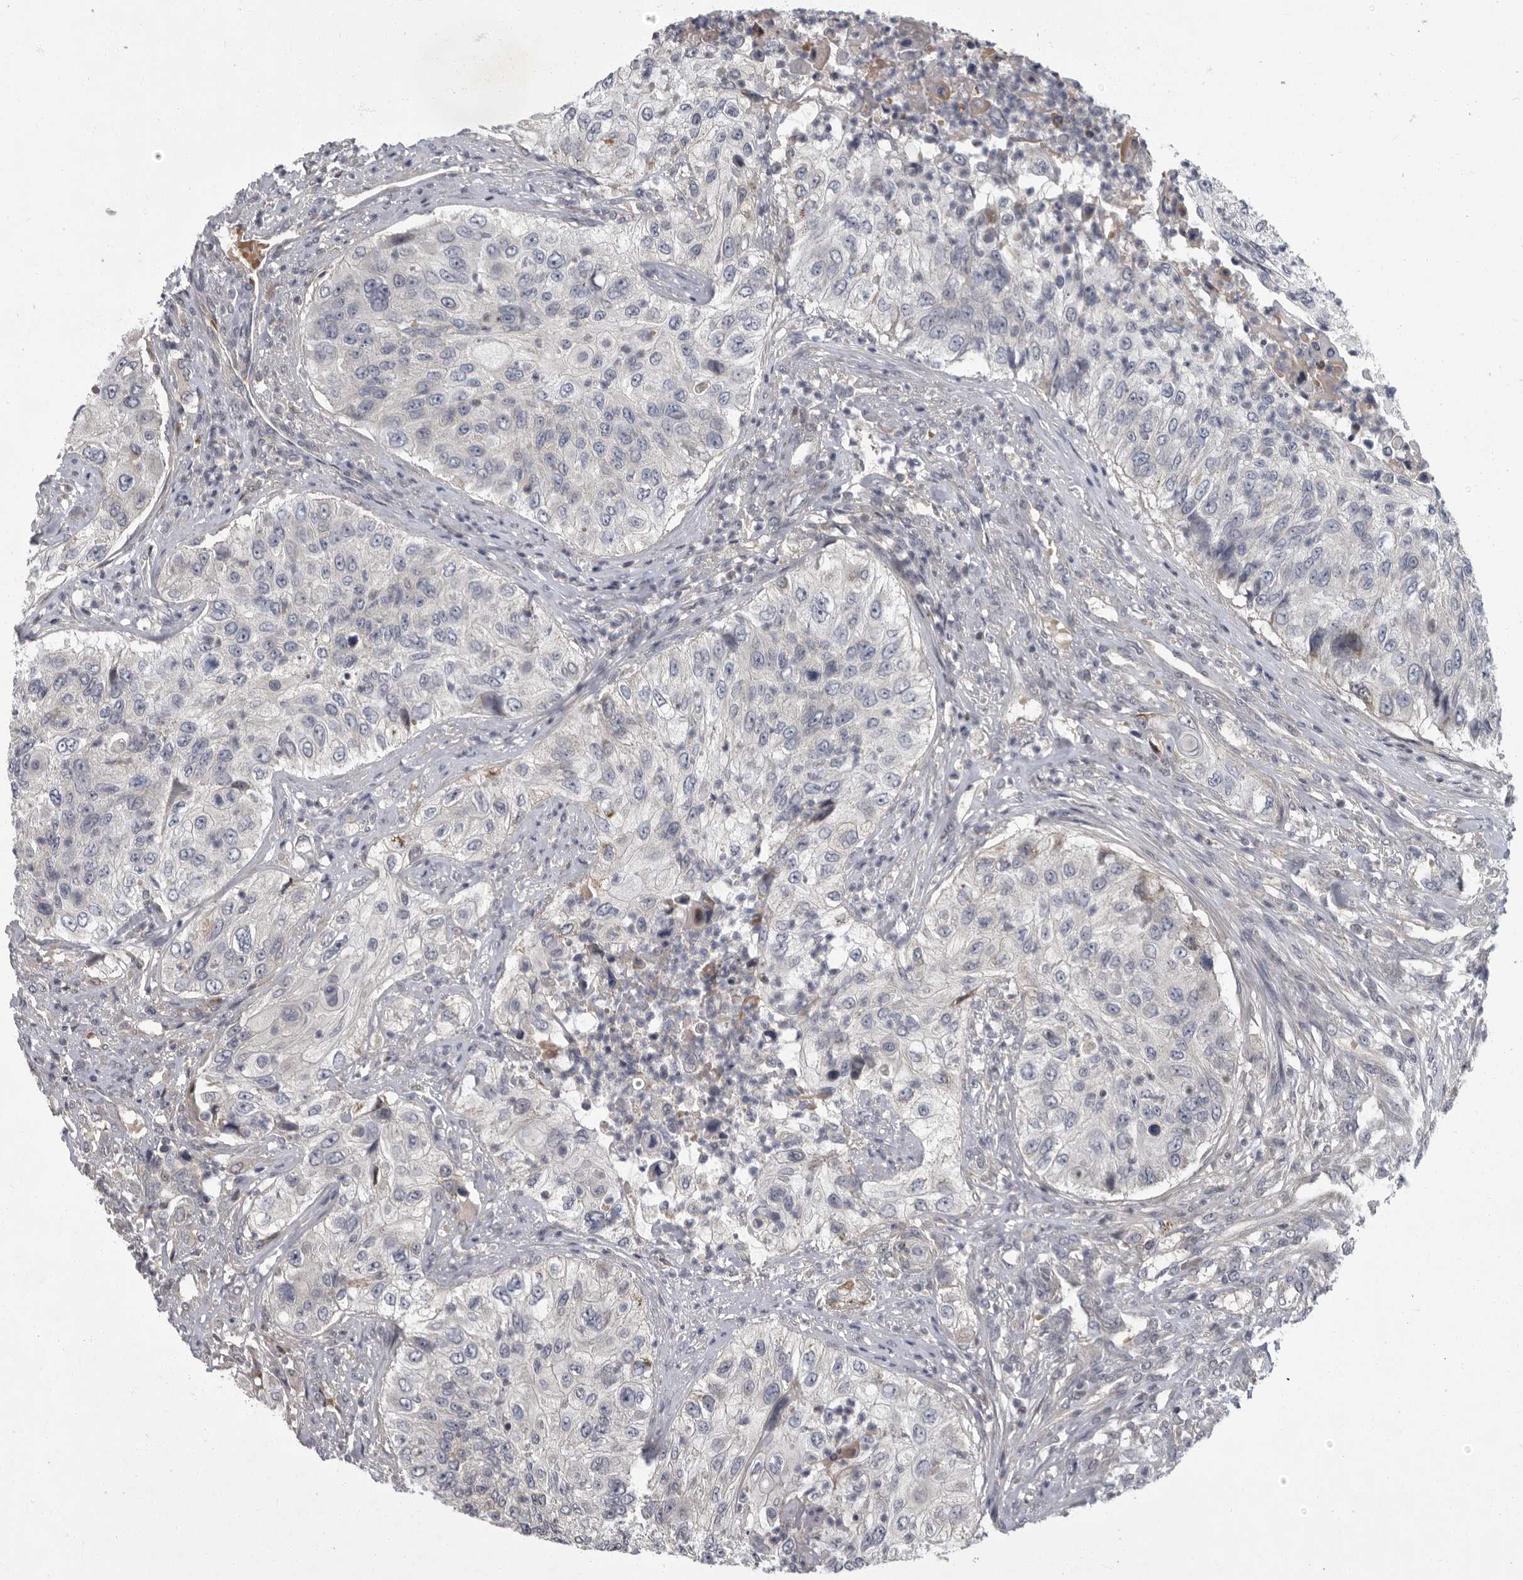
{"staining": {"intensity": "negative", "quantity": "none", "location": "none"}, "tissue": "urothelial cancer", "cell_type": "Tumor cells", "image_type": "cancer", "snomed": [{"axis": "morphology", "description": "Urothelial carcinoma, High grade"}, {"axis": "topography", "description": "Urinary bladder"}], "caption": "A micrograph of human urothelial cancer is negative for staining in tumor cells.", "gene": "PDE7A", "patient": {"sex": "female", "age": 60}}